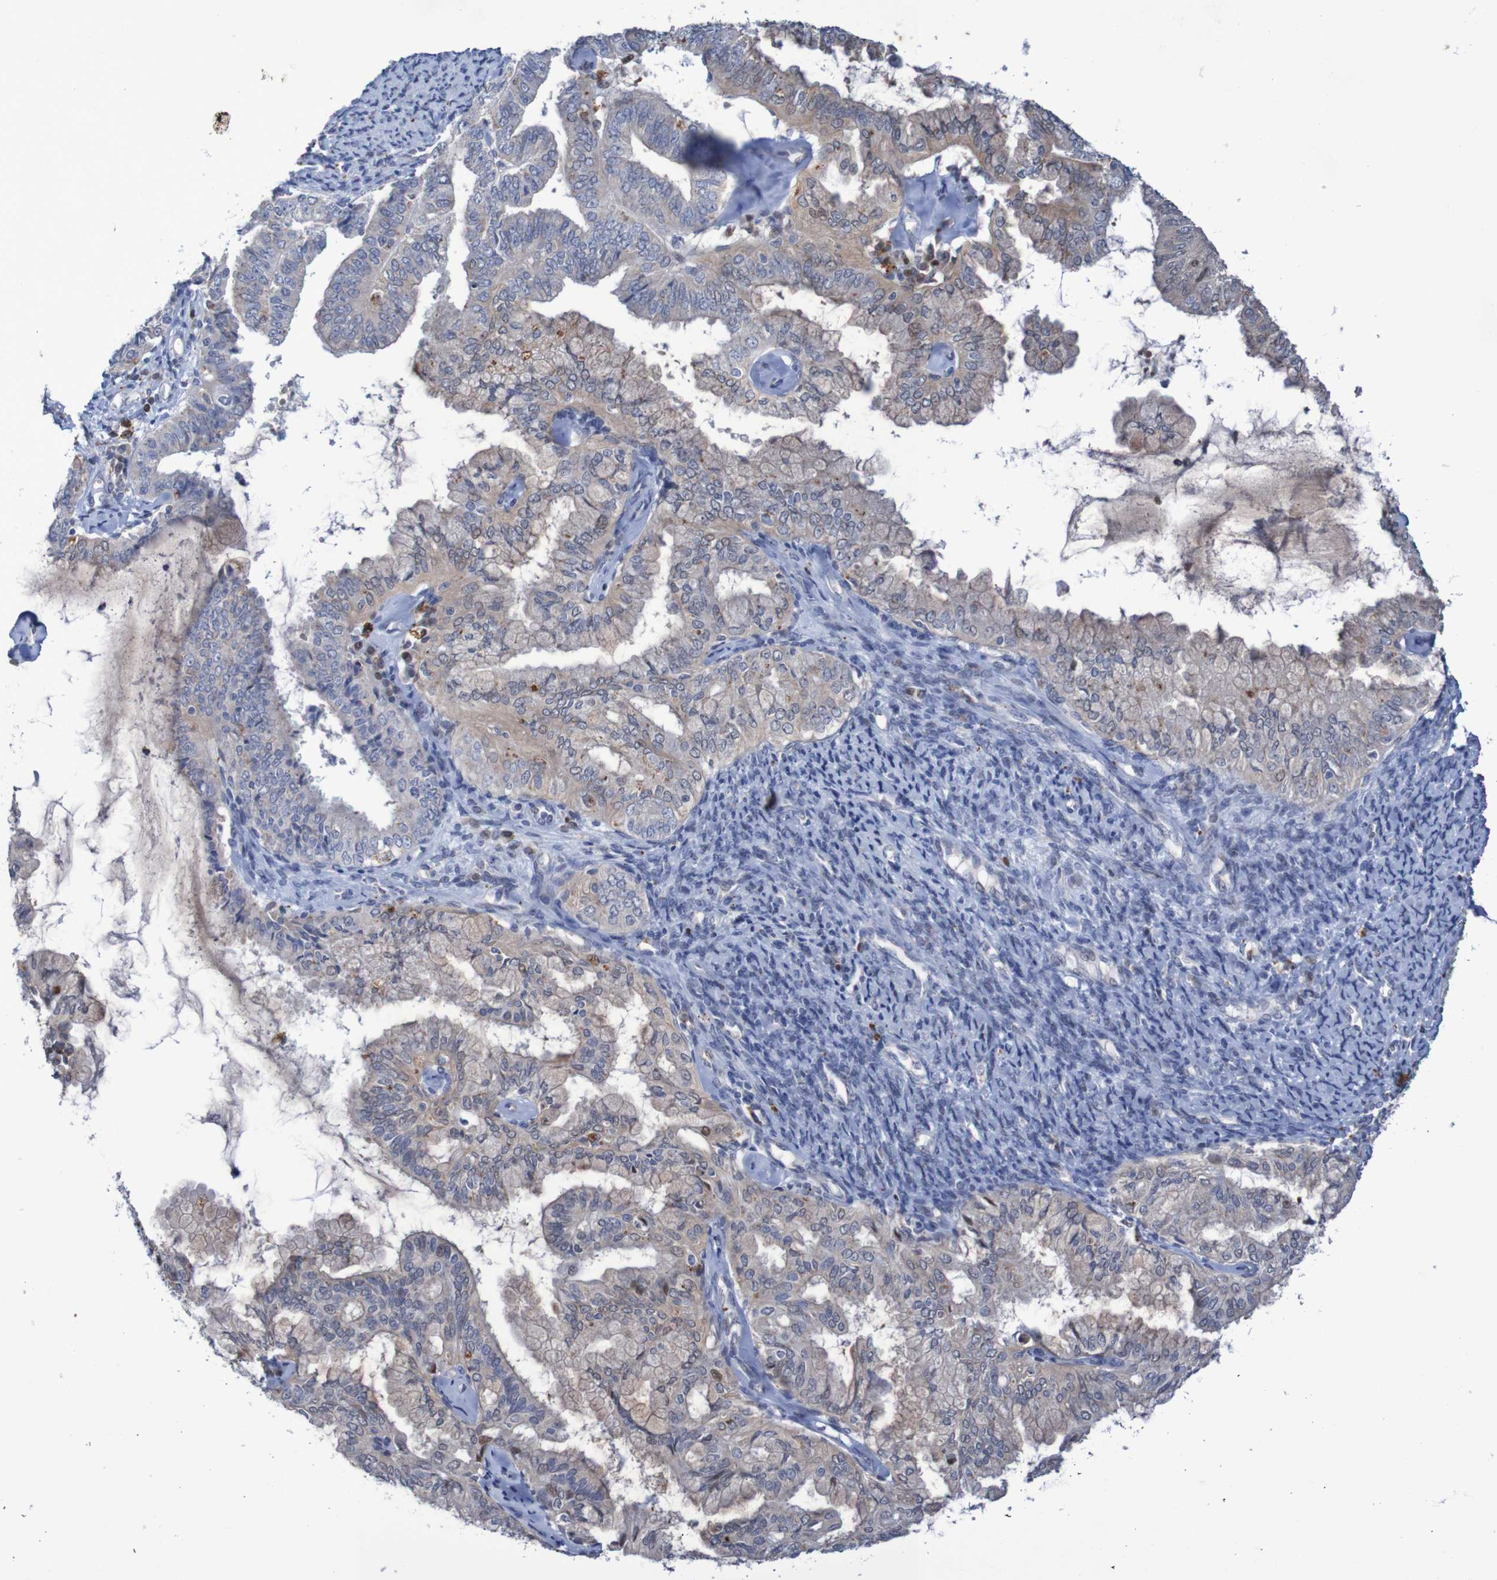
{"staining": {"intensity": "negative", "quantity": "none", "location": "none"}, "tissue": "endometrial cancer", "cell_type": "Tumor cells", "image_type": "cancer", "snomed": [{"axis": "morphology", "description": "Adenocarcinoma, NOS"}, {"axis": "topography", "description": "Endometrium"}], "caption": "A high-resolution image shows immunohistochemistry (IHC) staining of endometrial cancer (adenocarcinoma), which reveals no significant expression in tumor cells.", "gene": "FBP2", "patient": {"sex": "female", "age": 63}}